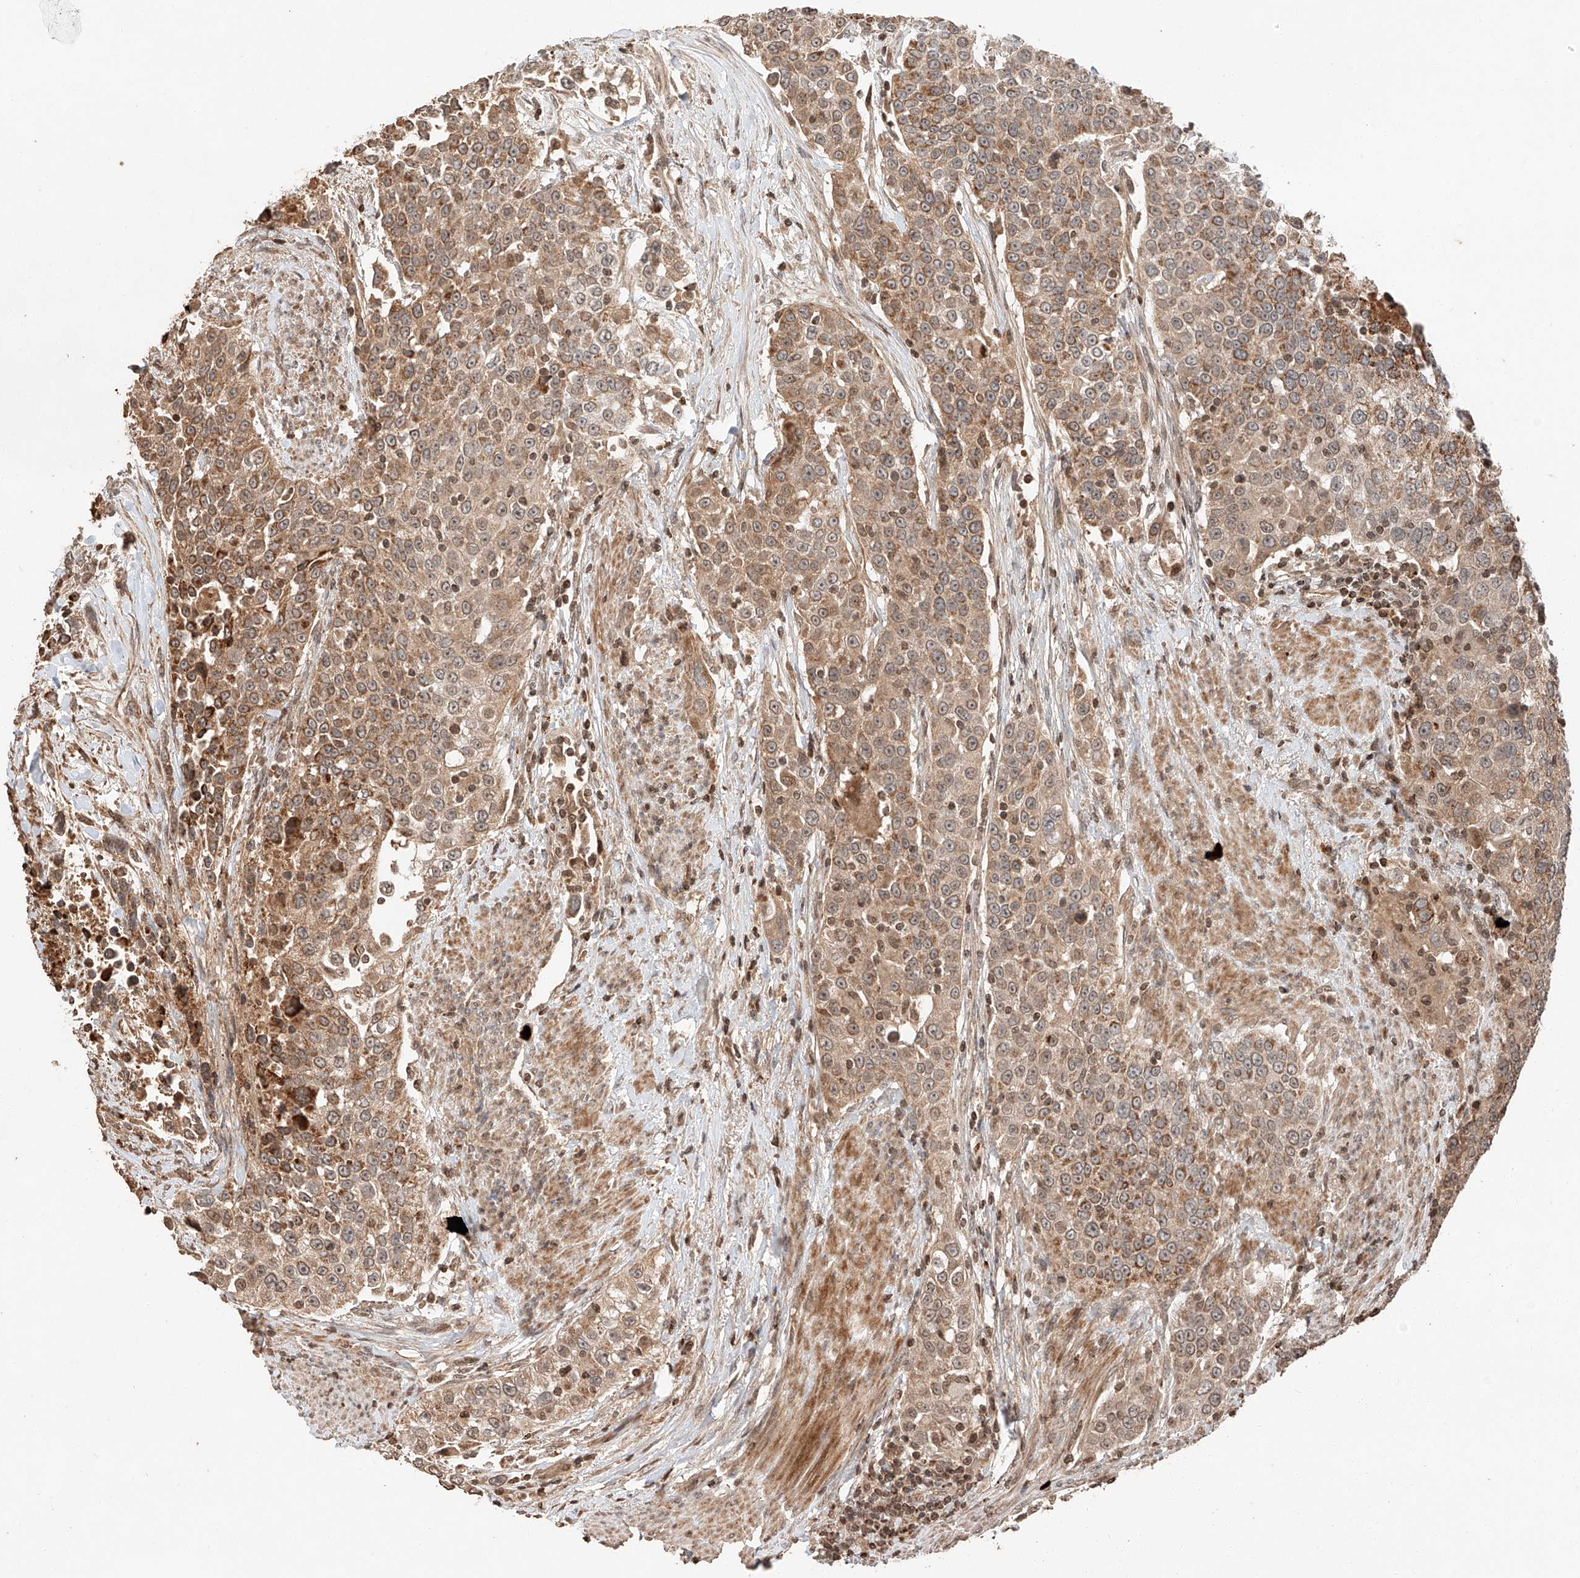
{"staining": {"intensity": "moderate", "quantity": "25%-75%", "location": "cytoplasmic/membranous"}, "tissue": "urothelial cancer", "cell_type": "Tumor cells", "image_type": "cancer", "snomed": [{"axis": "morphology", "description": "Urothelial carcinoma, High grade"}, {"axis": "topography", "description": "Urinary bladder"}], "caption": "Protein analysis of urothelial carcinoma (high-grade) tissue shows moderate cytoplasmic/membranous staining in approximately 25%-75% of tumor cells.", "gene": "ARHGAP33", "patient": {"sex": "female", "age": 80}}